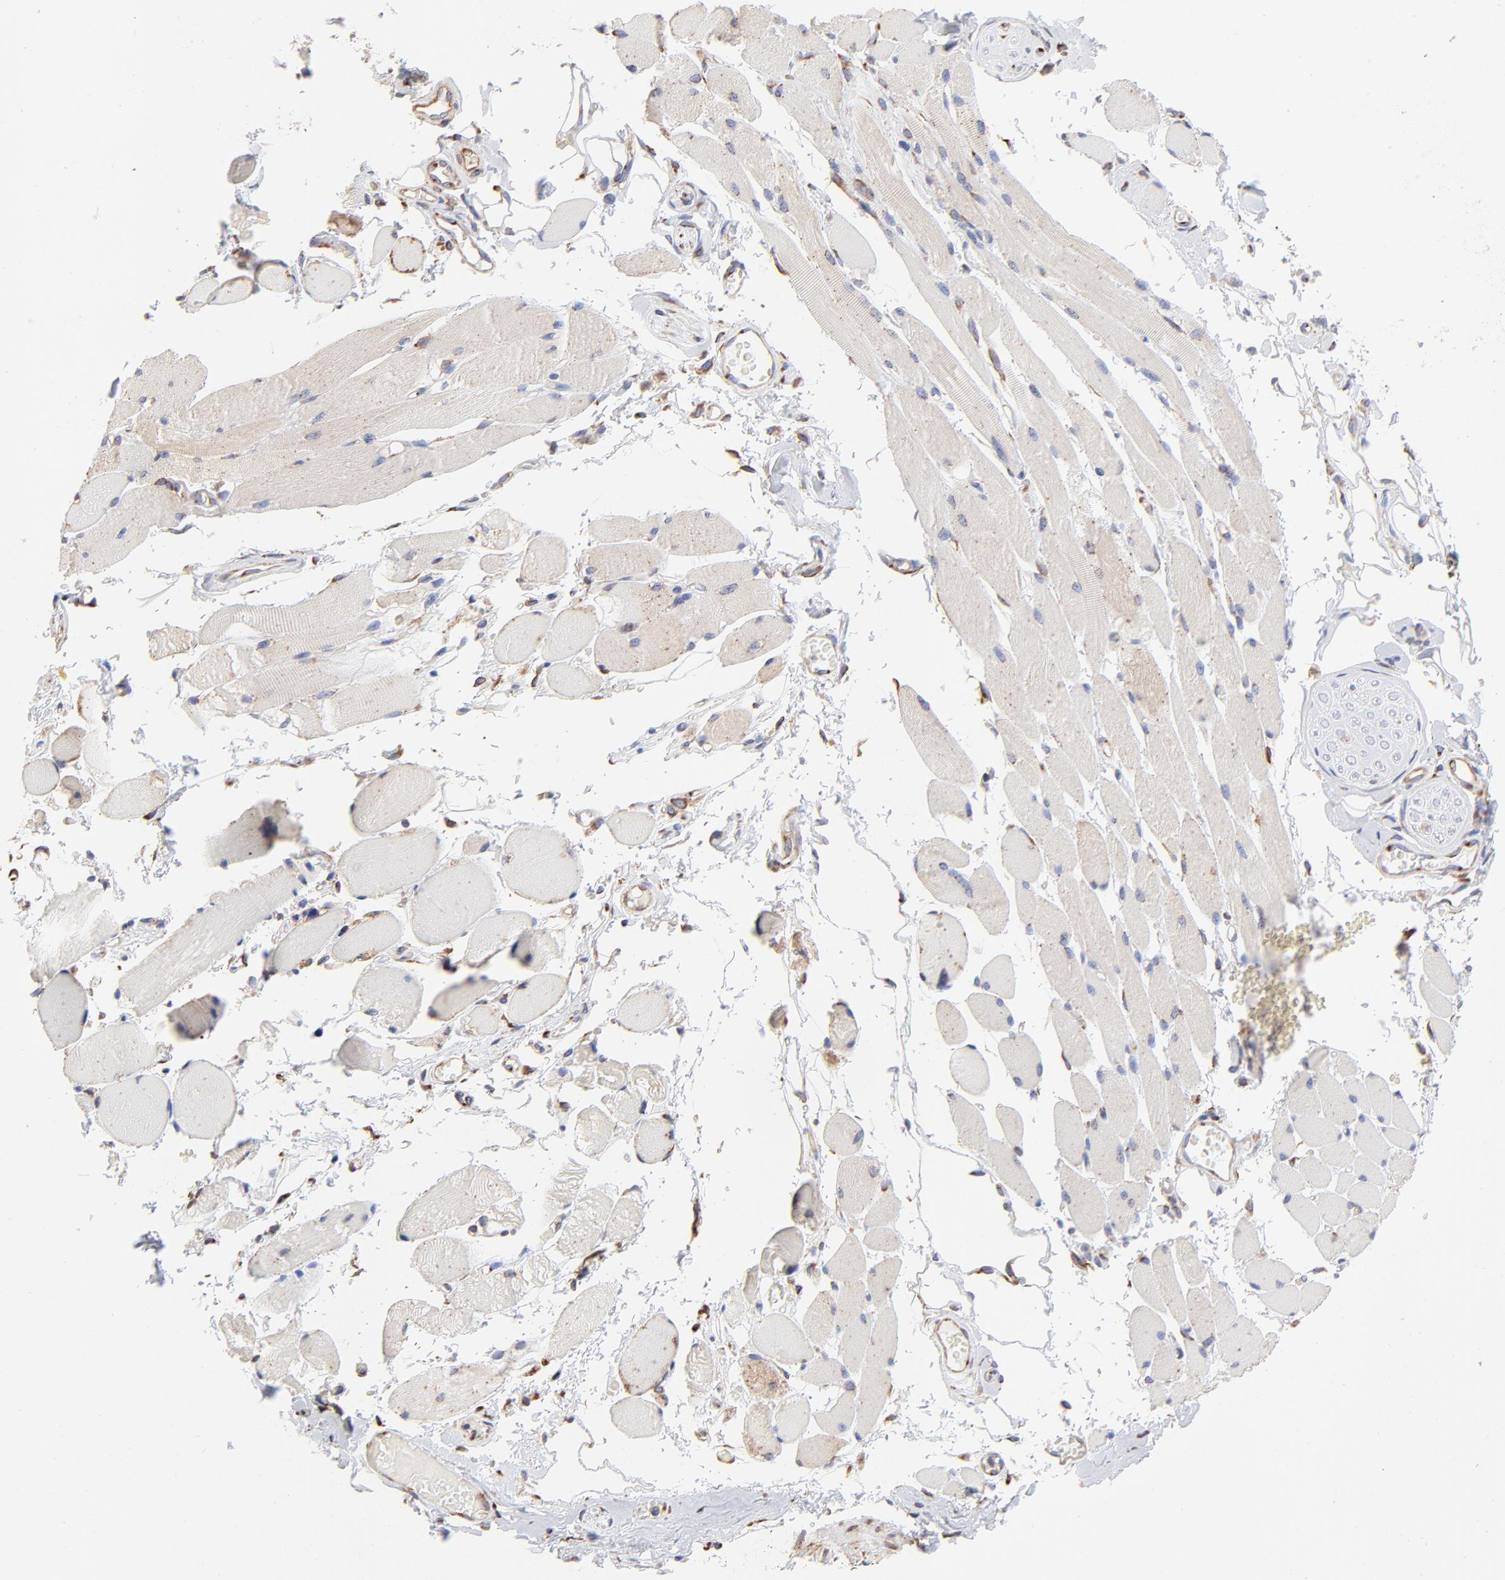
{"staining": {"intensity": "weak", "quantity": "25%-75%", "location": "cytoplasmic/membranous"}, "tissue": "adipose tissue", "cell_type": "Adipocytes", "image_type": "normal", "snomed": [{"axis": "morphology", "description": "Normal tissue, NOS"}, {"axis": "morphology", "description": "Squamous cell carcinoma, NOS"}, {"axis": "topography", "description": "Skeletal muscle"}, {"axis": "topography", "description": "Soft tissue"}, {"axis": "topography", "description": "Oral tissue"}], "caption": "Immunohistochemical staining of normal adipose tissue exhibits weak cytoplasmic/membranous protein positivity in approximately 25%-75% of adipocytes.", "gene": "LMAN1", "patient": {"sex": "male", "age": 54}}